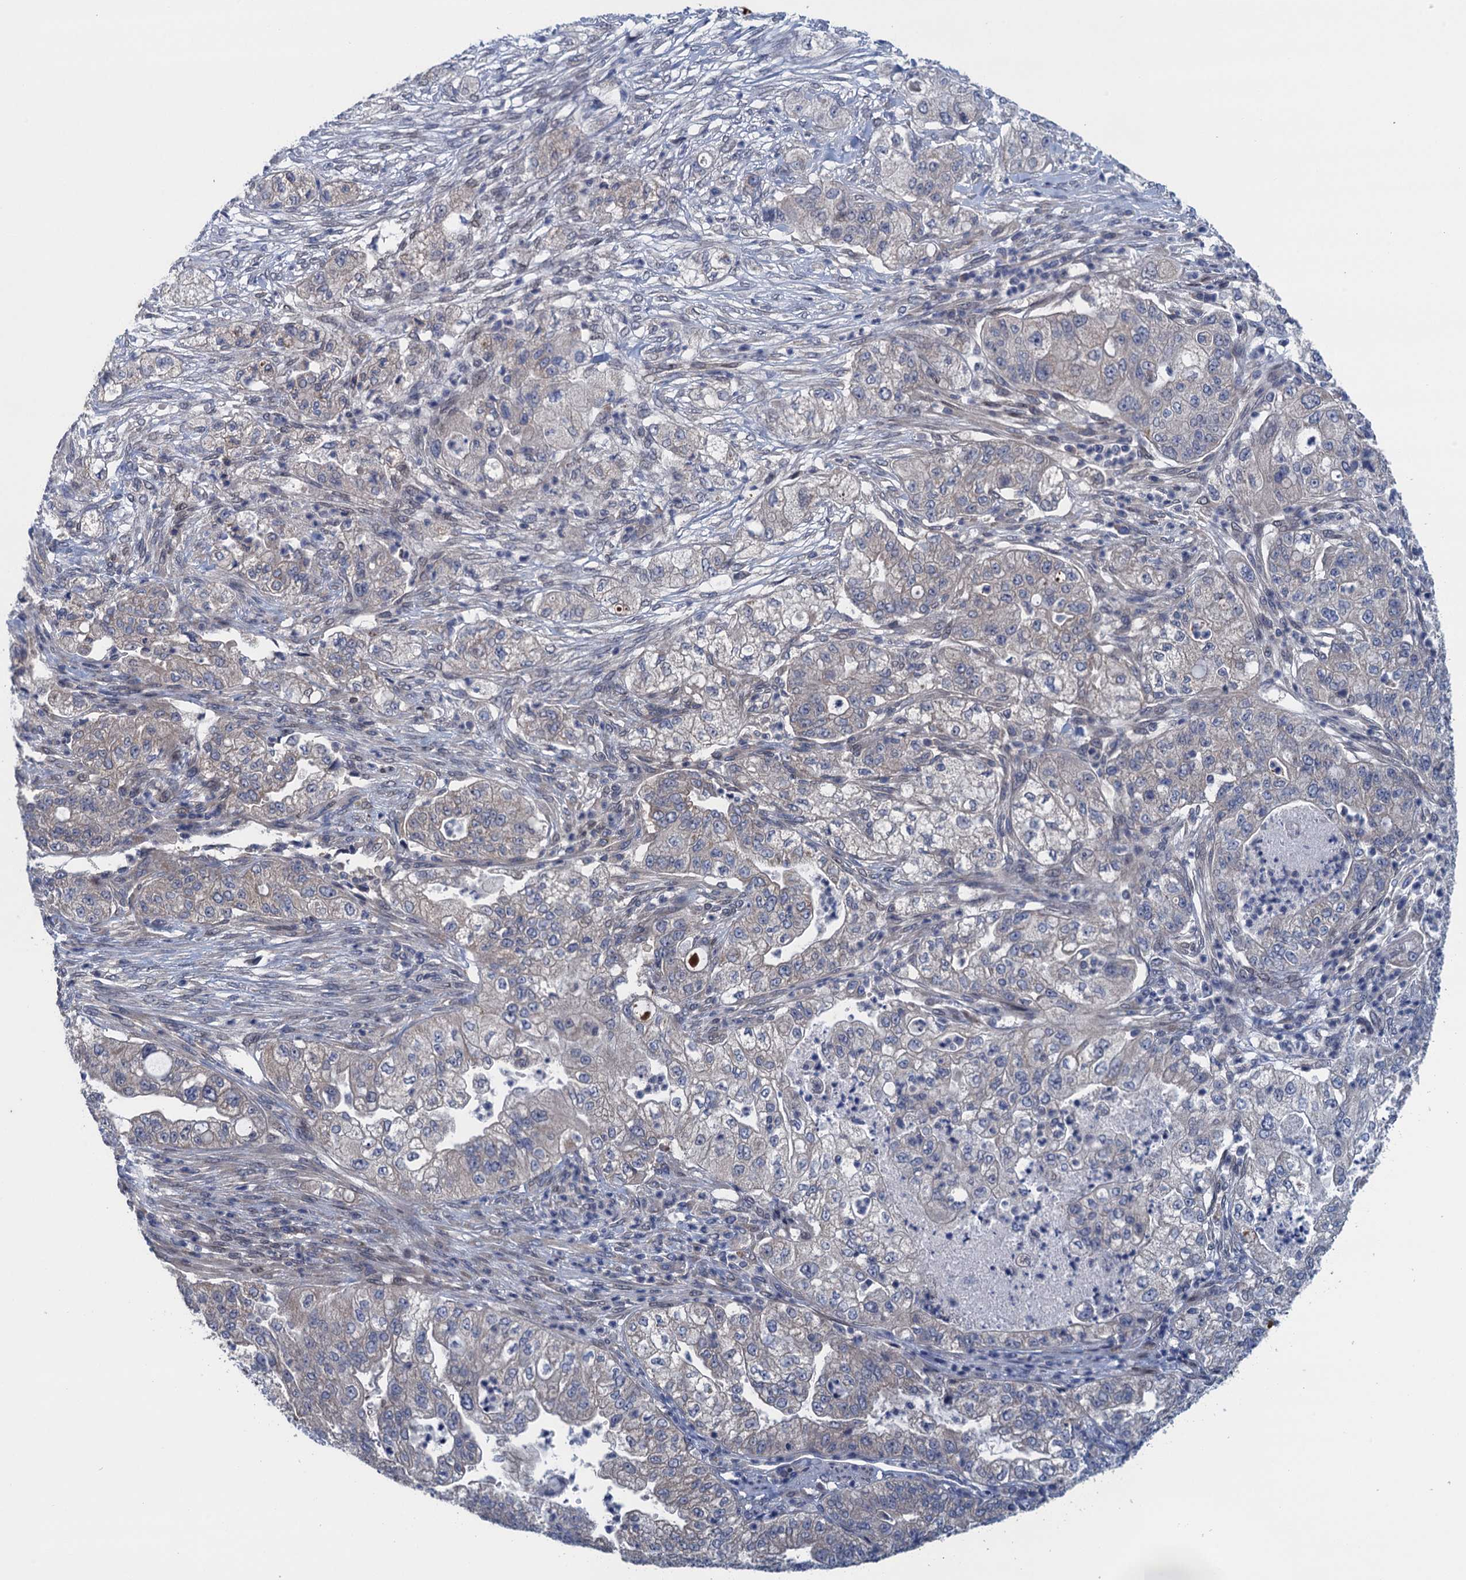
{"staining": {"intensity": "negative", "quantity": "none", "location": "none"}, "tissue": "pancreatic cancer", "cell_type": "Tumor cells", "image_type": "cancer", "snomed": [{"axis": "morphology", "description": "Adenocarcinoma, NOS"}, {"axis": "topography", "description": "Pancreas"}], "caption": "Immunohistochemistry (IHC) micrograph of neoplastic tissue: pancreatic cancer (adenocarcinoma) stained with DAB (3,3'-diaminobenzidine) demonstrates no significant protein staining in tumor cells. Brightfield microscopy of immunohistochemistry stained with DAB (3,3'-diaminobenzidine) (brown) and hematoxylin (blue), captured at high magnification.", "gene": "CTU2", "patient": {"sex": "female", "age": 78}}